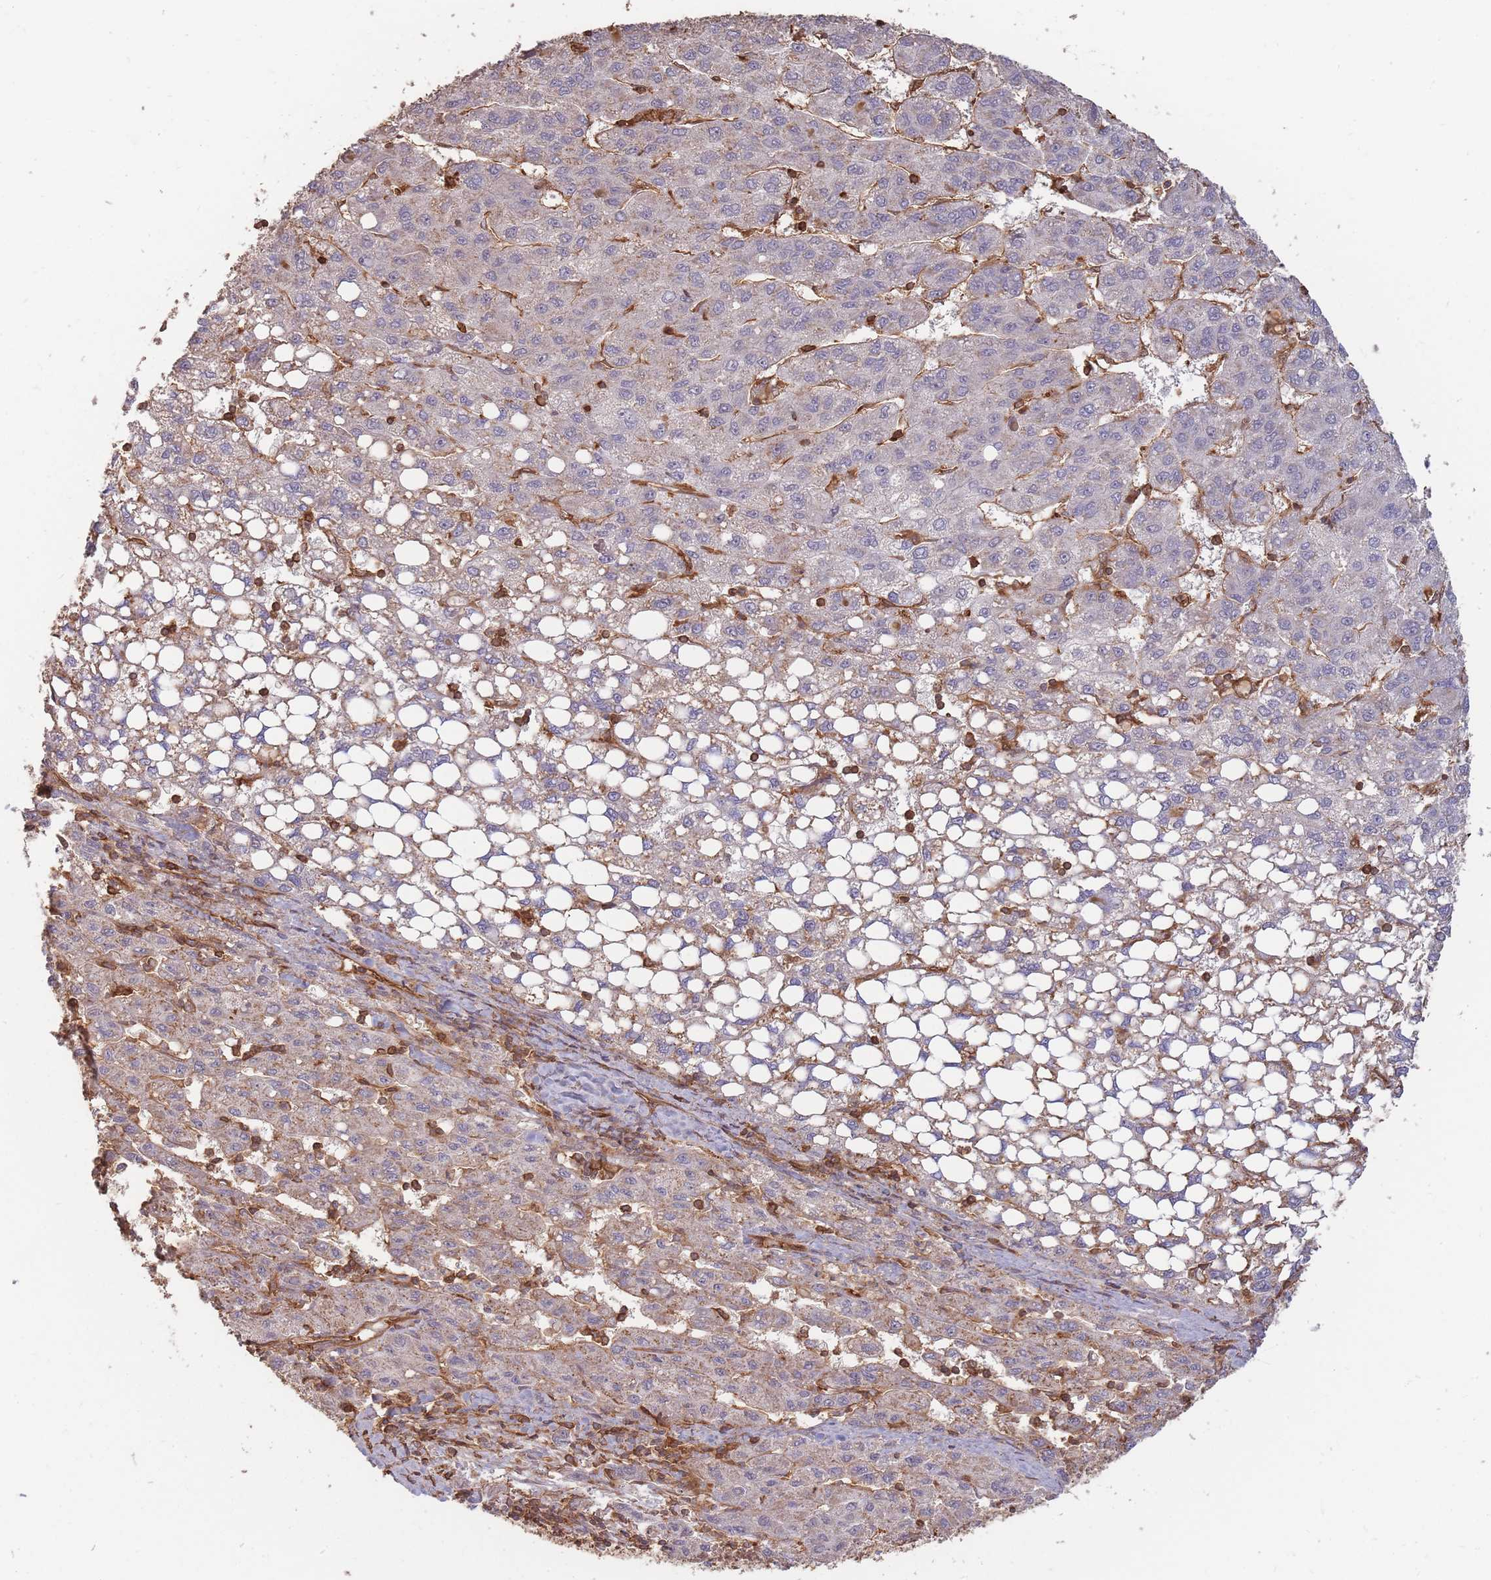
{"staining": {"intensity": "weak", "quantity": "25%-75%", "location": "cytoplasmic/membranous"}, "tissue": "liver cancer", "cell_type": "Tumor cells", "image_type": "cancer", "snomed": [{"axis": "morphology", "description": "Carcinoma, Hepatocellular, NOS"}, {"axis": "topography", "description": "Liver"}], "caption": "Immunohistochemistry (IHC) staining of liver hepatocellular carcinoma, which displays low levels of weak cytoplasmic/membranous positivity in about 25%-75% of tumor cells indicating weak cytoplasmic/membranous protein expression. The staining was performed using DAB (brown) for protein detection and nuclei were counterstained in hematoxylin (blue).", "gene": "PLS3", "patient": {"sex": "female", "age": 82}}